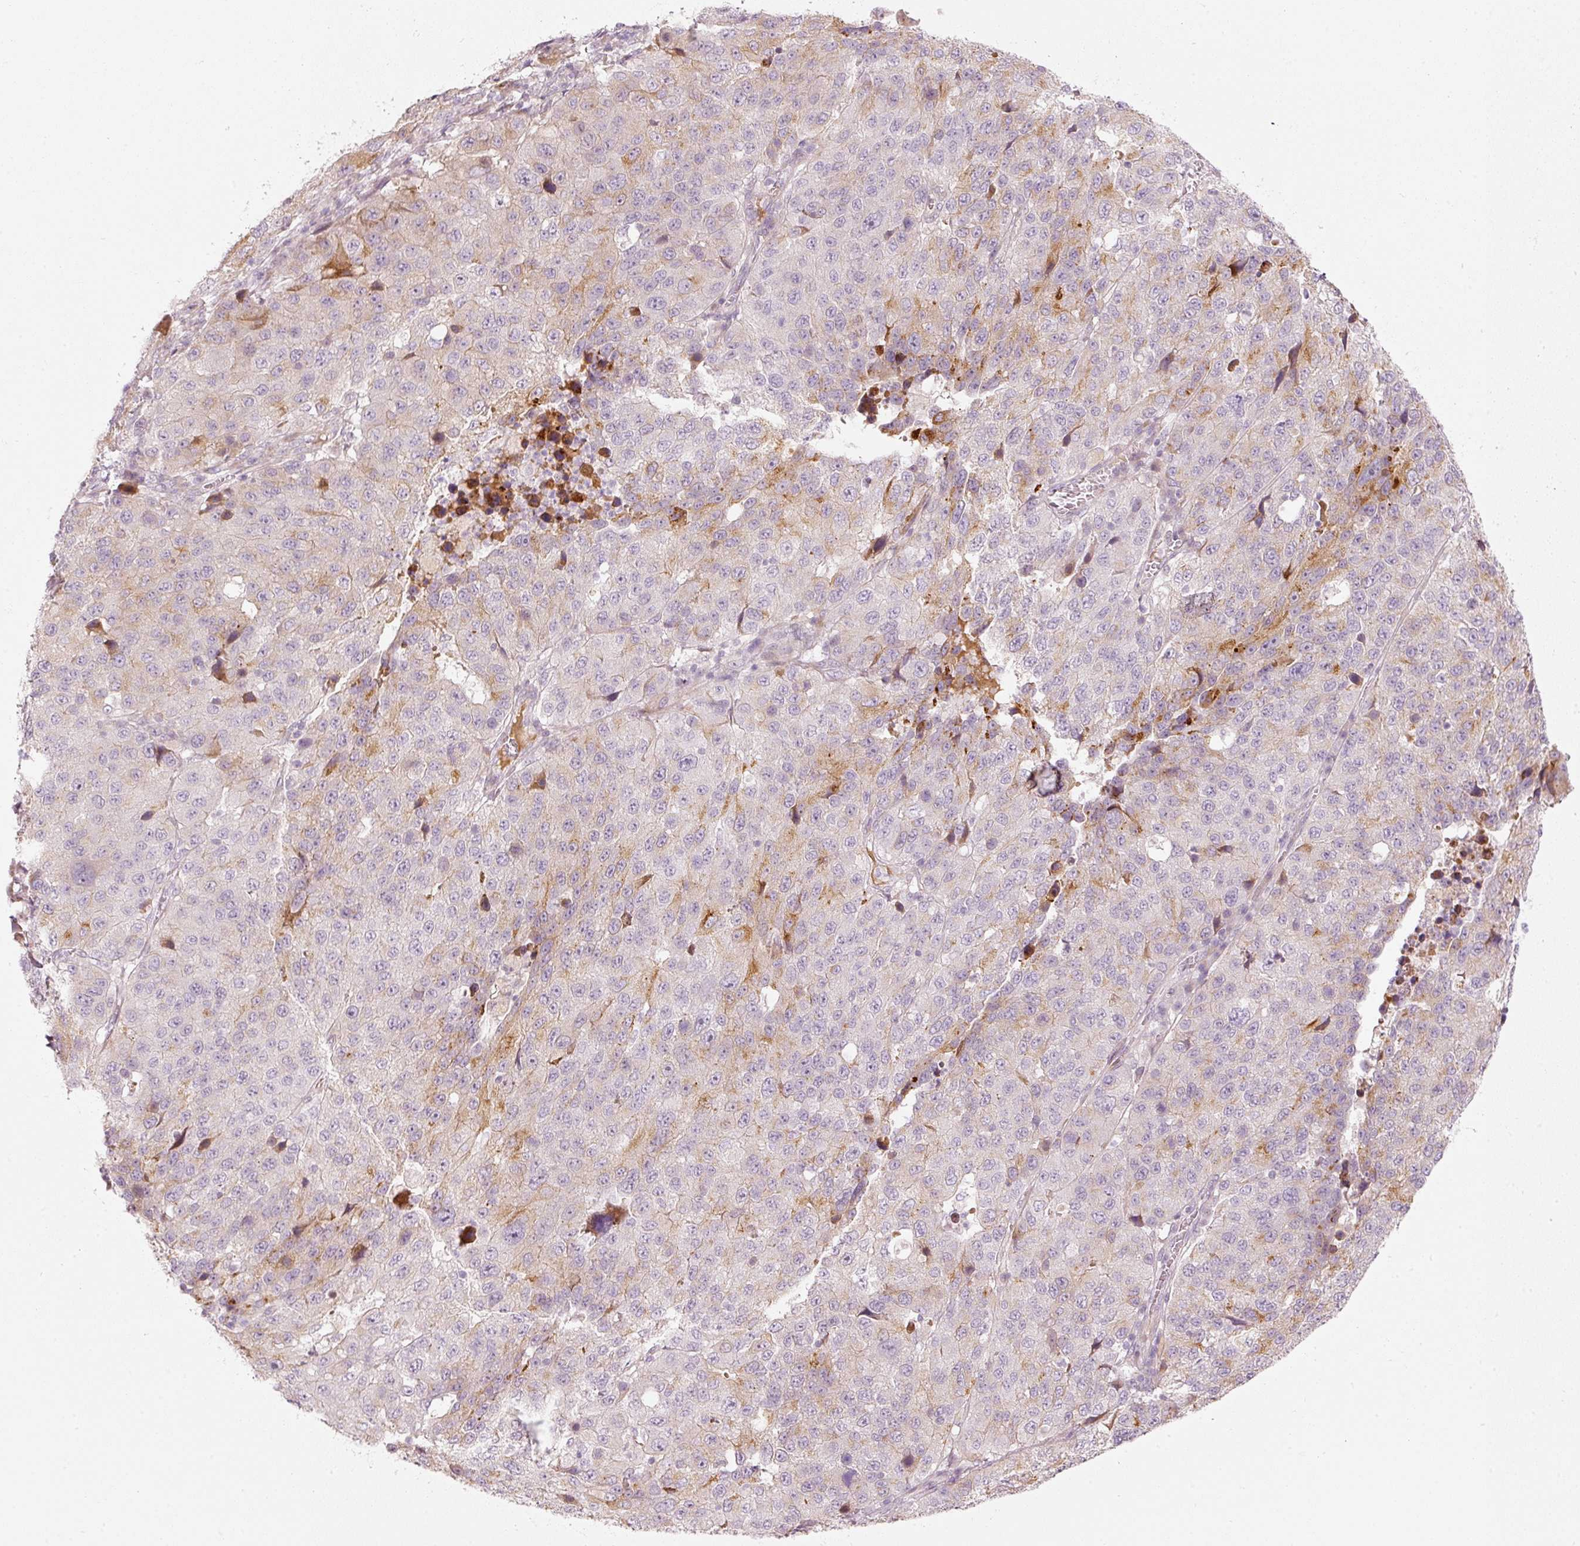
{"staining": {"intensity": "strong", "quantity": "<25%", "location": "cytoplasmic/membranous"}, "tissue": "stomach cancer", "cell_type": "Tumor cells", "image_type": "cancer", "snomed": [{"axis": "morphology", "description": "Adenocarcinoma, NOS"}, {"axis": "topography", "description": "Stomach"}], "caption": "IHC histopathology image of neoplastic tissue: human stomach cancer (adenocarcinoma) stained using immunohistochemistry exhibits medium levels of strong protein expression localized specifically in the cytoplasmic/membranous of tumor cells, appearing as a cytoplasmic/membranous brown color.", "gene": "SLC20A1", "patient": {"sex": "male", "age": 71}}